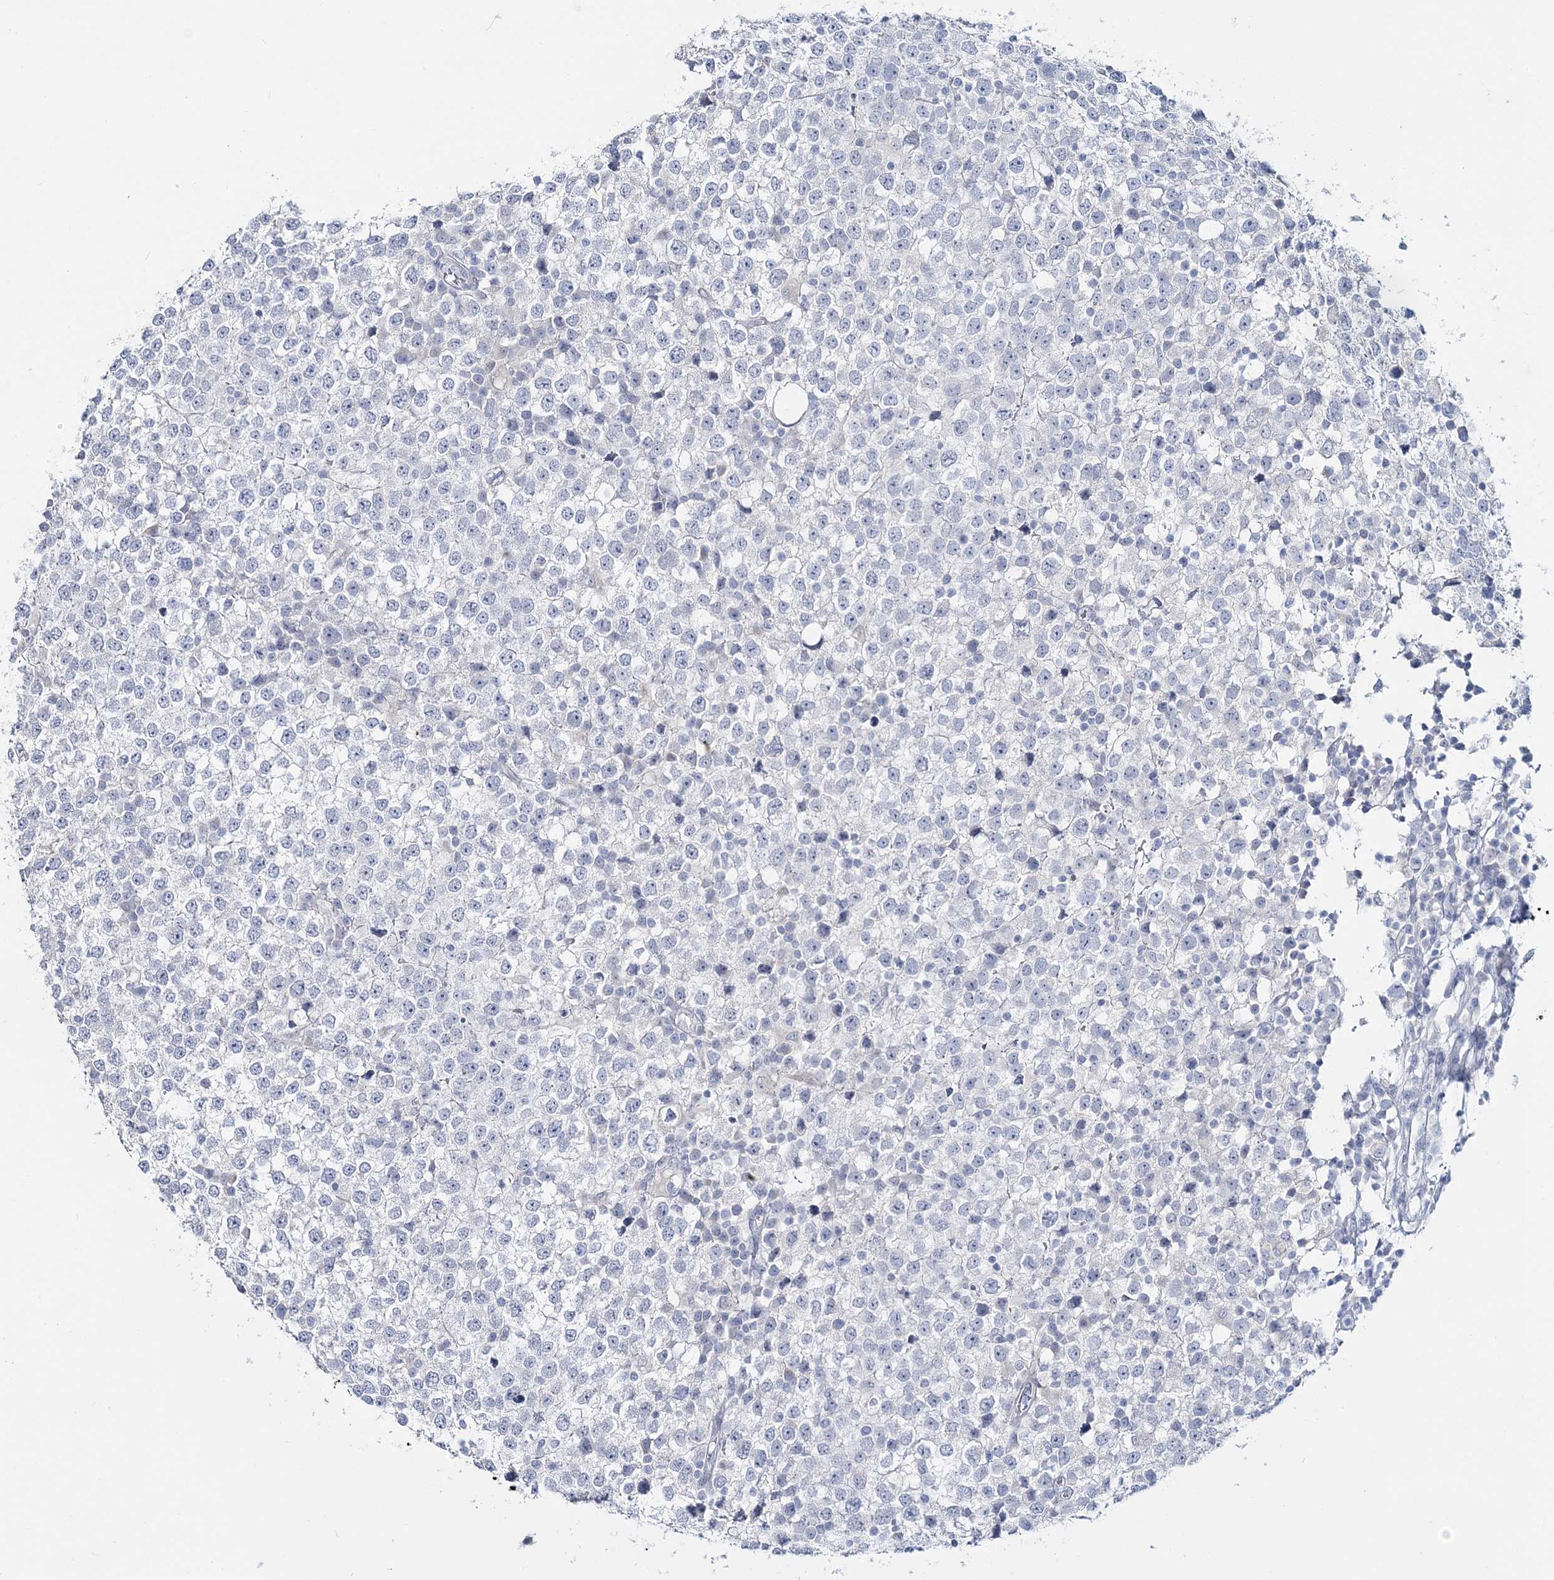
{"staining": {"intensity": "negative", "quantity": "none", "location": "none"}, "tissue": "testis cancer", "cell_type": "Tumor cells", "image_type": "cancer", "snomed": [{"axis": "morphology", "description": "Seminoma, NOS"}, {"axis": "topography", "description": "Testis"}], "caption": "This is an immunohistochemistry histopathology image of testis seminoma. There is no positivity in tumor cells.", "gene": "CYP3A4", "patient": {"sex": "male", "age": 65}}